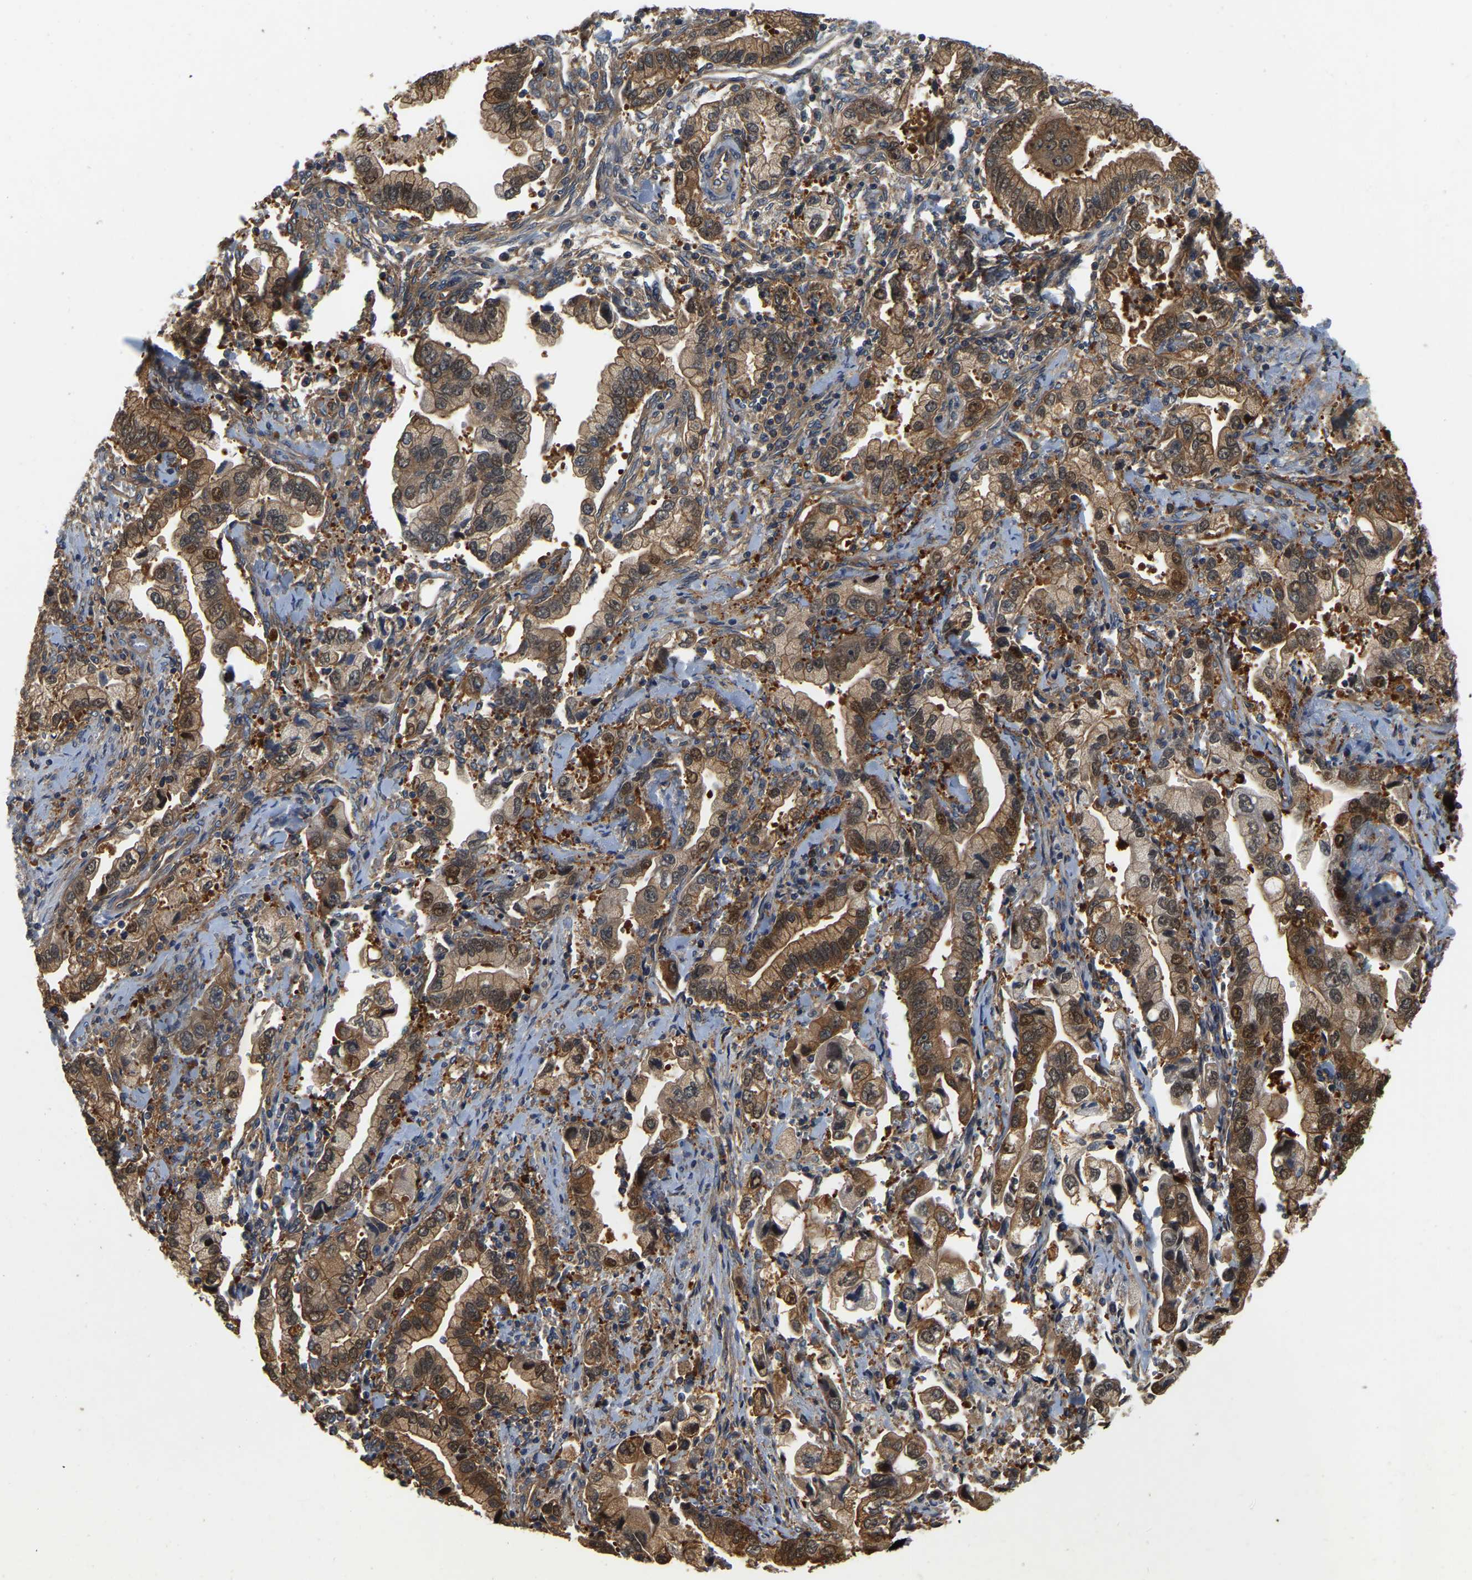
{"staining": {"intensity": "moderate", "quantity": ">75%", "location": "cytoplasmic/membranous"}, "tissue": "stomach cancer", "cell_type": "Tumor cells", "image_type": "cancer", "snomed": [{"axis": "morphology", "description": "Normal tissue, NOS"}, {"axis": "morphology", "description": "Adenocarcinoma, NOS"}, {"axis": "topography", "description": "Stomach"}], "caption": "Stomach cancer (adenocarcinoma) tissue demonstrates moderate cytoplasmic/membranous staining in approximately >75% of tumor cells", "gene": "GARS1", "patient": {"sex": "male", "age": 62}}